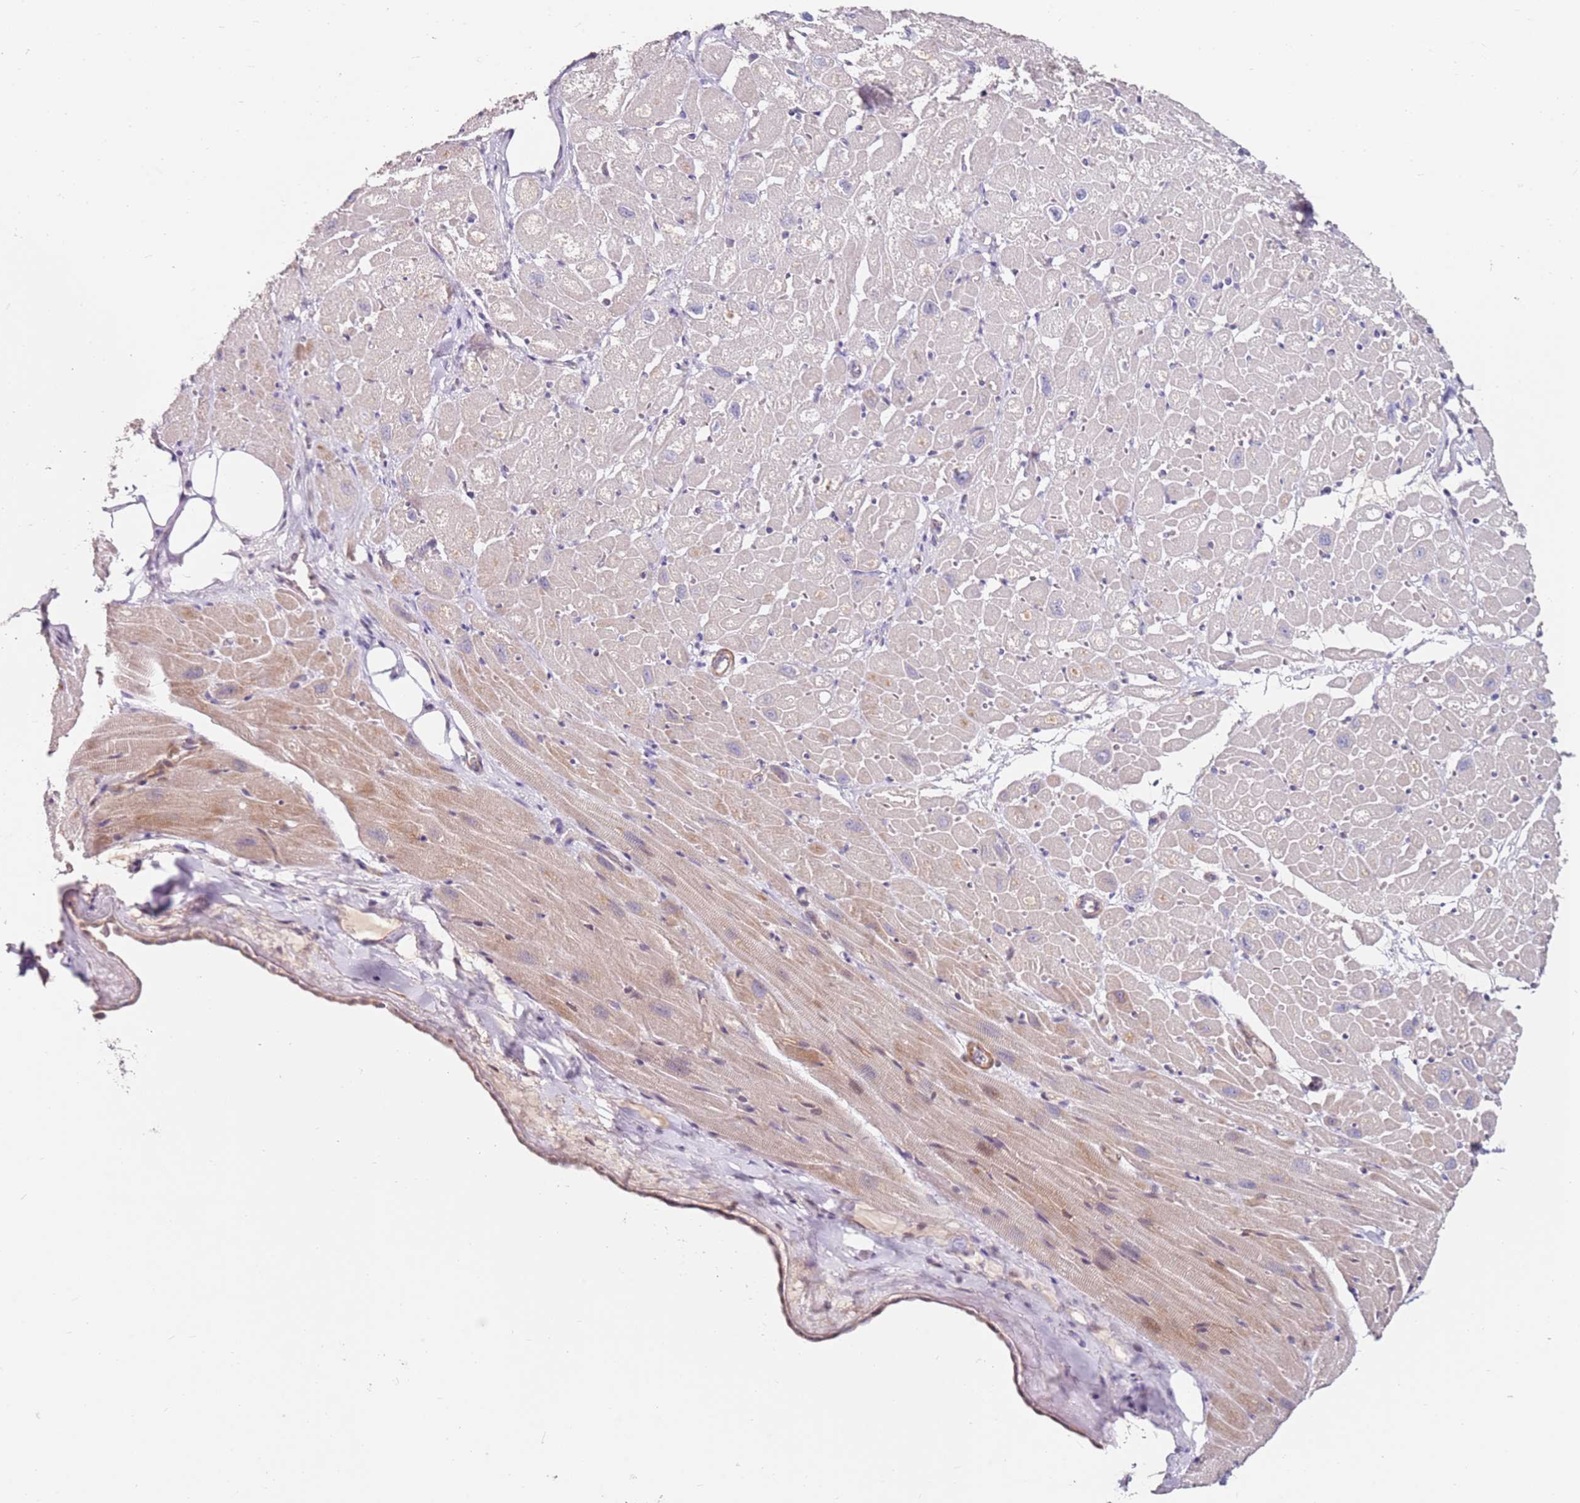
{"staining": {"intensity": "weak", "quantity": "25%-75%", "location": "cytoplasmic/membranous,nuclear"}, "tissue": "heart muscle", "cell_type": "Cardiomyocytes", "image_type": "normal", "snomed": [{"axis": "morphology", "description": "Normal tissue, NOS"}, {"axis": "topography", "description": "Heart"}], "caption": "Protein staining by IHC exhibits weak cytoplasmic/membranous,nuclear positivity in approximately 25%-75% of cardiomyocytes in benign heart muscle. (DAB (3,3'-diaminobenzidine) = brown stain, brightfield microscopy at high magnification).", "gene": "RARS2", "patient": {"sex": "male", "age": 50}}